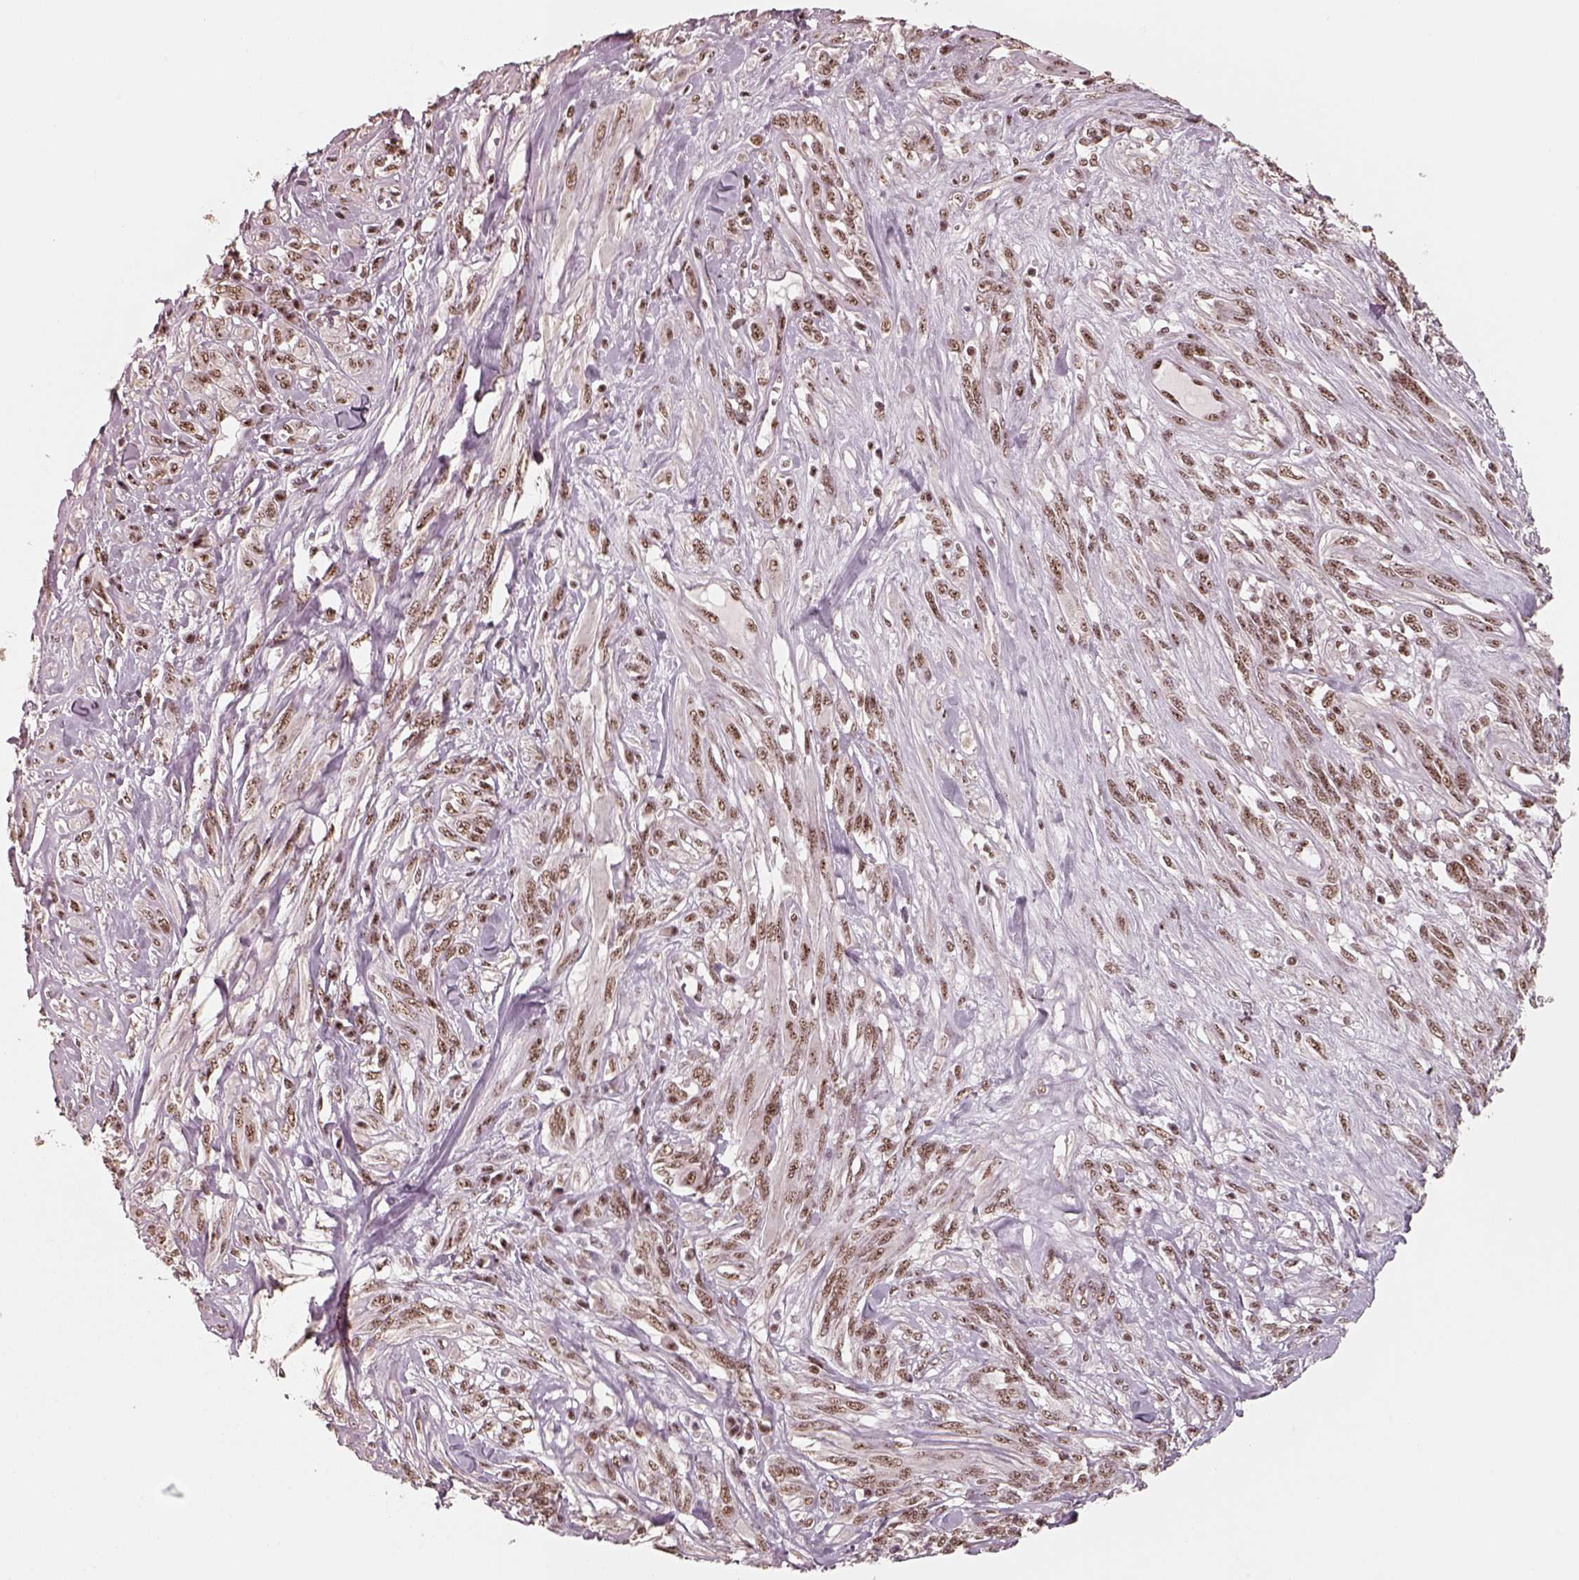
{"staining": {"intensity": "moderate", "quantity": ">75%", "location": "nuclear"}, "tissue": "melanoma", "cell_type": "Tumor cells", "image_type": "cancer", "snomed": [{"axis": "morphology", "description": "Malignant melanoma, NOS"}, {"axis": "topography", "description": "Skin"}], "caption": "A micrograph of human malignant melanoma stained for a protein displays moderate nuclear brown staining in tumor cells.", "gene": "ATXN7L3", "patient": {"sex": "female", "age": 91}}